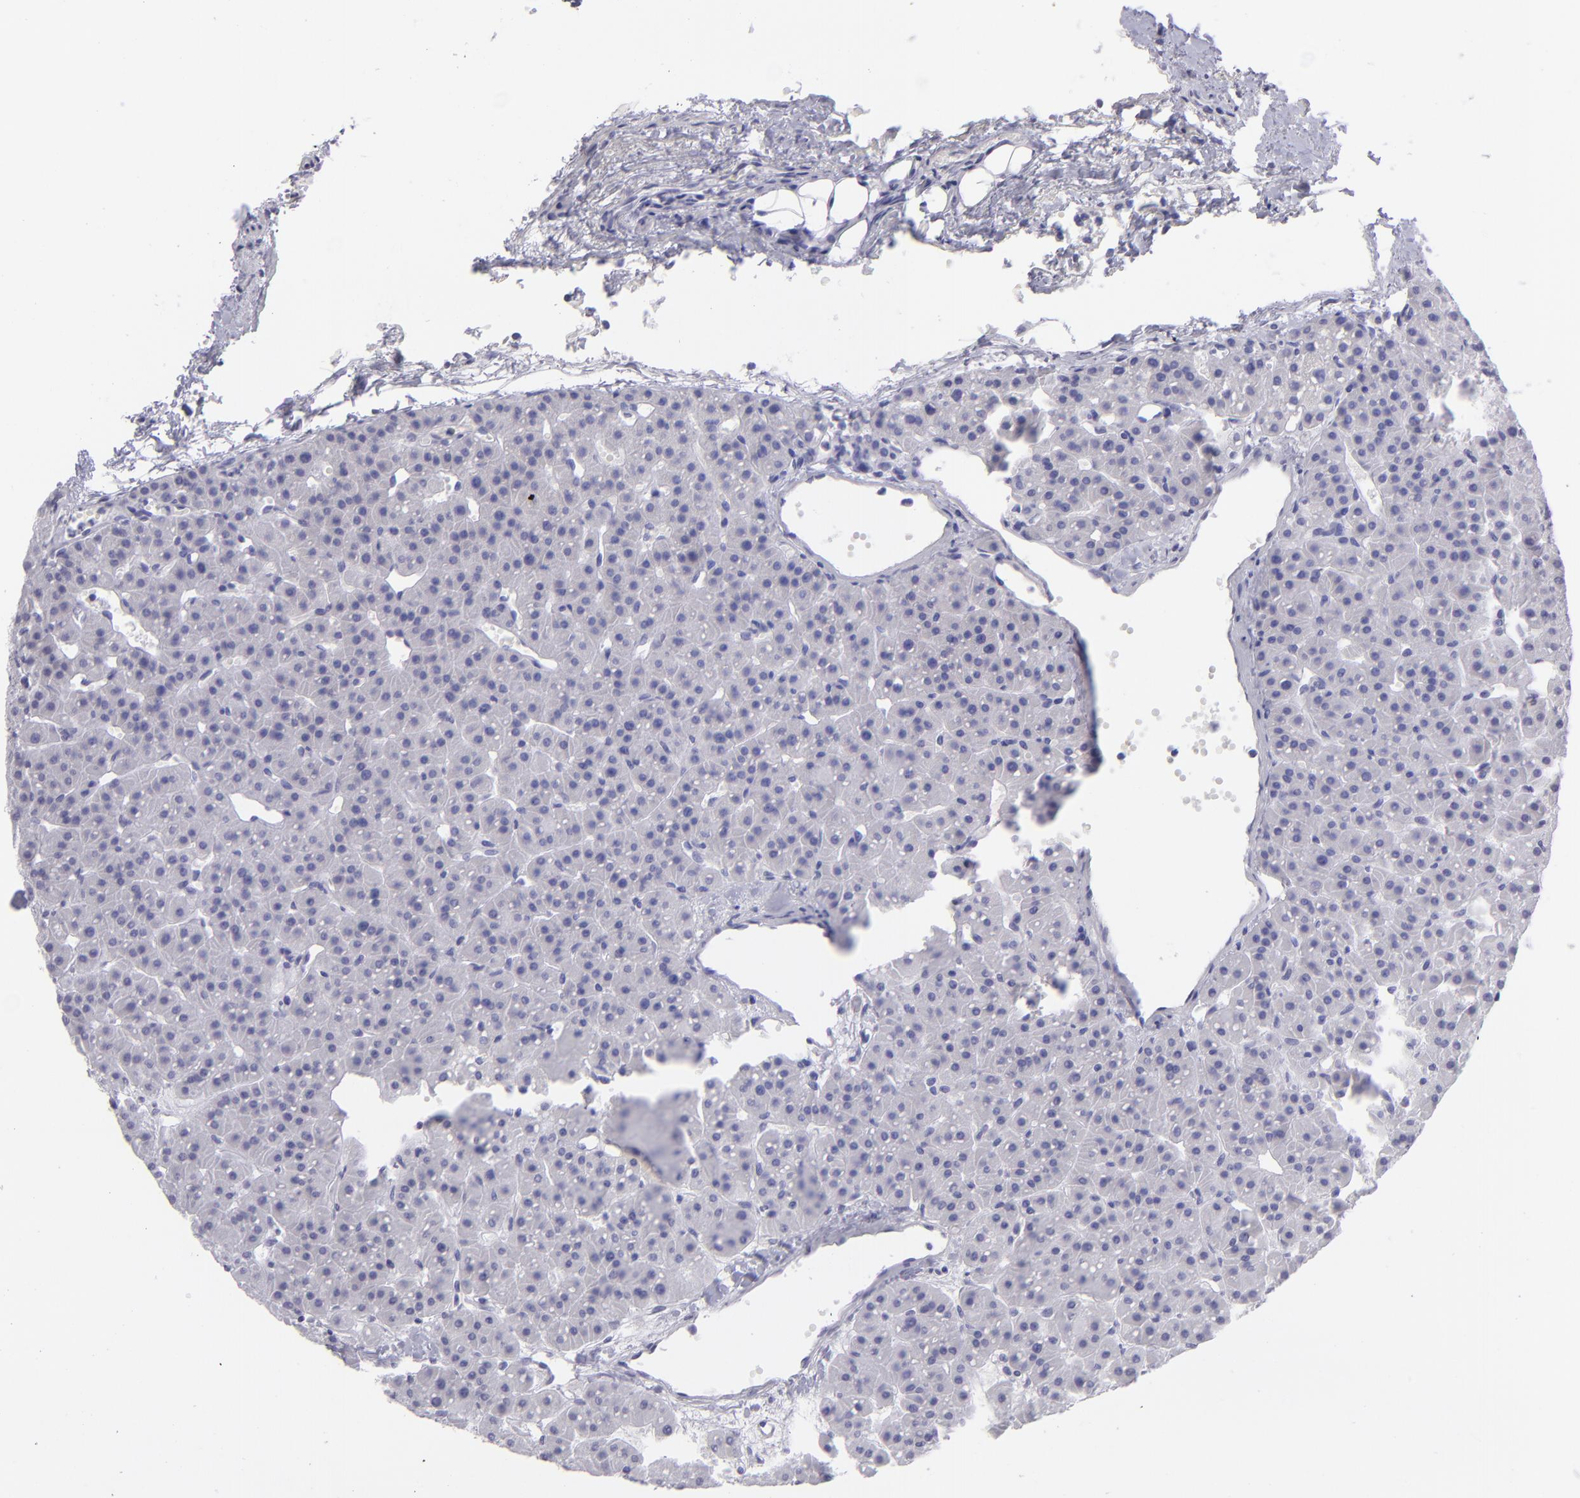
{"staining": {"intensity": "negative", "quantity": "none", "location": "none"}, "tissue": "parathyroid gland", "cell_type": "Glandular cells", "image_type": "normal", "snomed": [{"axis": "morphology", "description": "Normal tissue, NOS"}, {"axis": "topography", "description": "Parathyroid gland"}], "caption": "DAB (3,3'-diaminobenzidine) immunohistochemical staining of normal parathyroid gland reveals no significant expression in glandular cells.", "gene": "SLC1A2", "patient": {"sex": "female", "age": 76}}